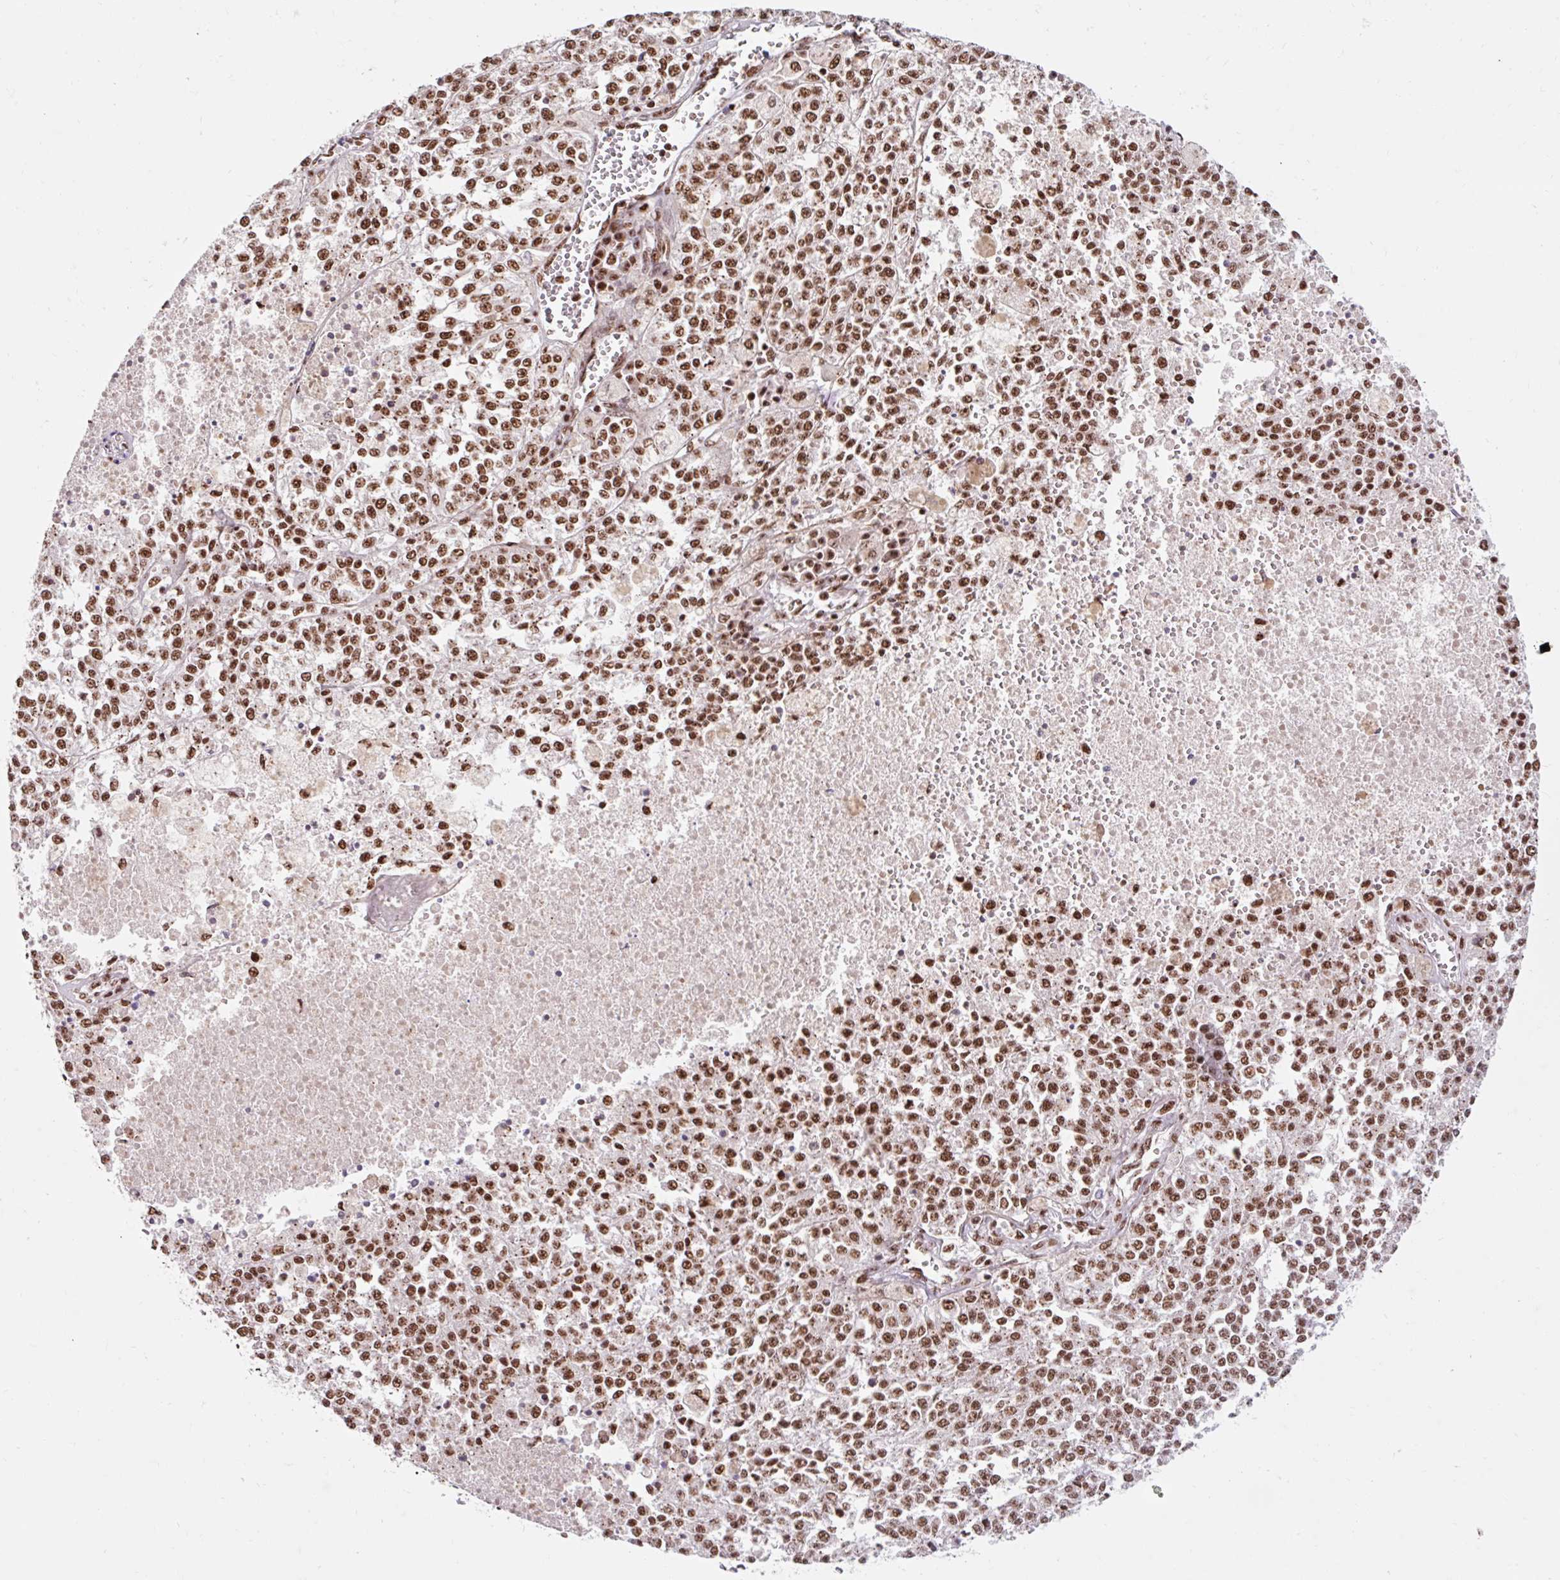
{"staining": {"intensity": "moderate", "quantity": ">75%", "location": "nuclear"}, "tissue": "melanoma", "cell_type": "Tumor cells", "image_type": "cancer", "snomed": [{"axis": "morphology", "description": "Malignant melanoma, NOS"}, {"axis": "topography", "description": "Skin"}], "caption": "A micrograph of melanoma stained for a protein shows moderate nuclear brown staining in tumor cells. (brown staining indicates protein expression, while blue staining denotes nuclei).", "gene": "BICRA", "patient": {"sex": "female", "age": 64}}